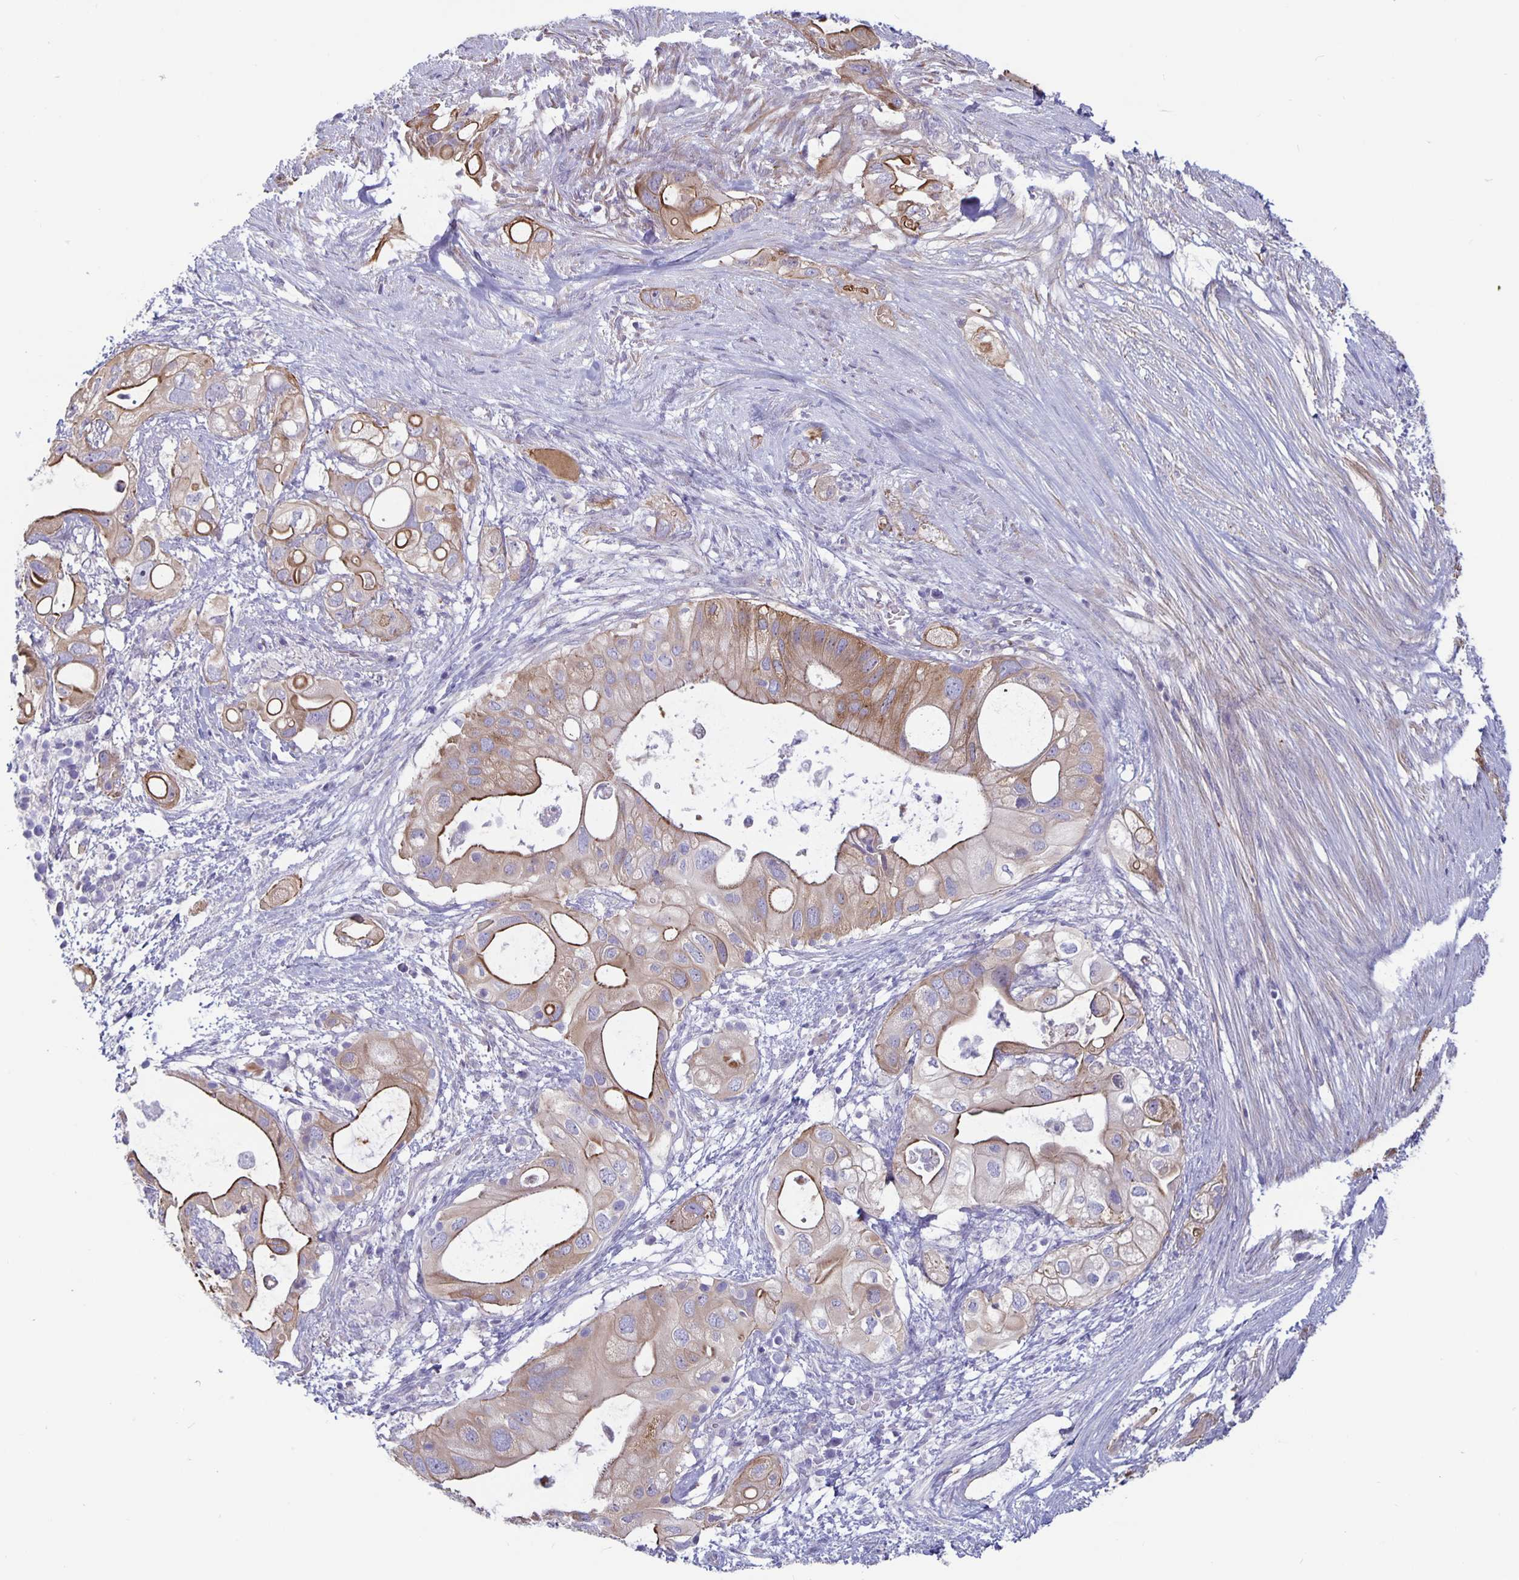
{"staining": {"intensity": "moderate", "quantity": ">75%", "location": "cytoplasmic/membranous"}, "tissue": "pancreatic cancer", "cell_type": "Tumor cells", "image_type": "cancer", "snomed": [{"axis": "morphology", "description": "Adenocarcinoma, NOS"}, {"axis": "topography", "description": "Pancreas"}], "caption": "Immunohistochemistry photomicrograph of neoplastic tissue: pancreatic adenocarcinoma stained using immunohistochemistry (IHC) displays medium levels of moderate protein expression localized specifically in the cytoplasmic/membranous of tumor cells, appearing as a cytoplasmic/membranous brown color.", "gene": "PLCB3", "patient": {"sex": "female", "age": 72}}